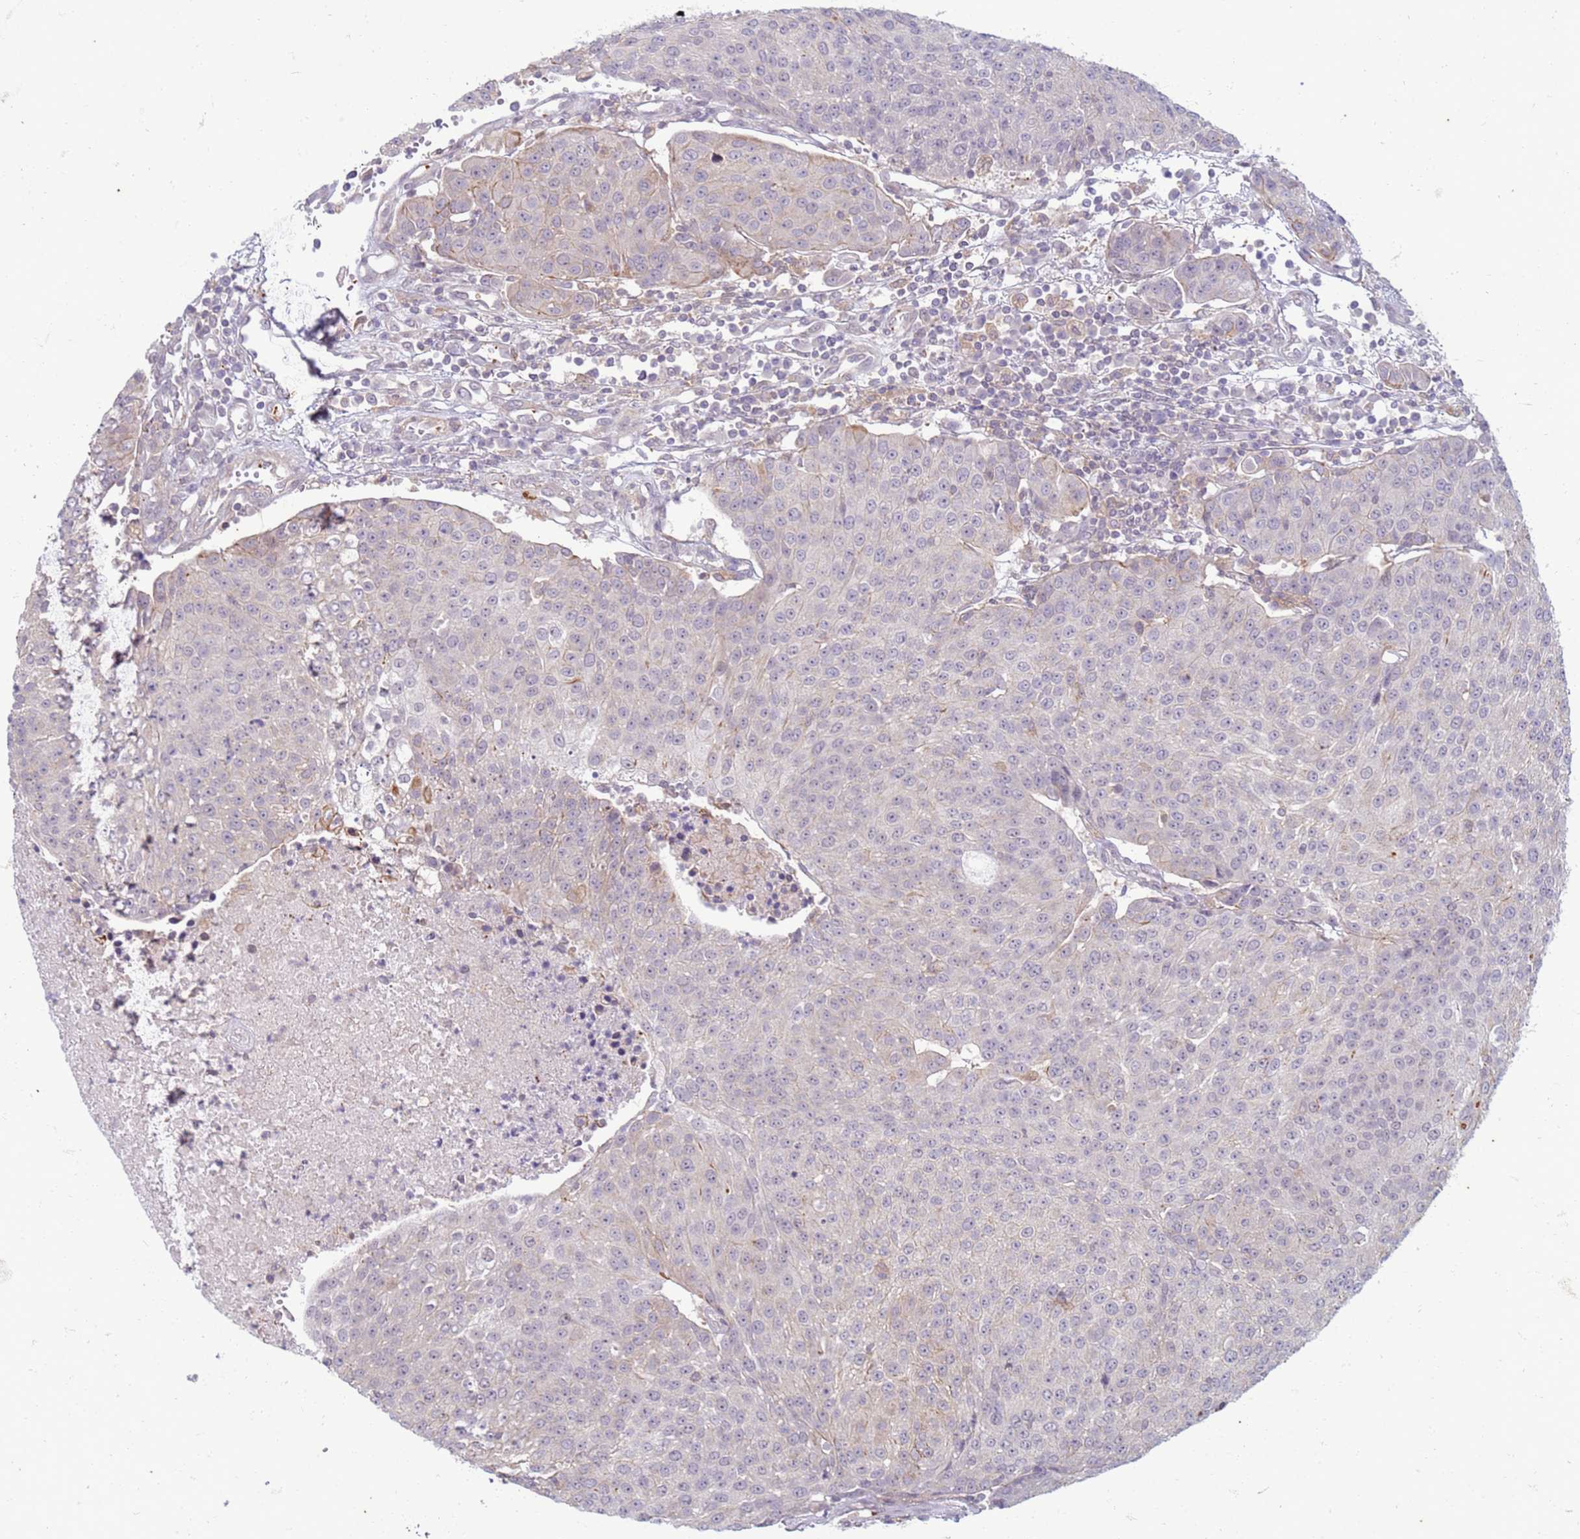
{"staining": {"intensity": "negative", "quantity": "none", "location": "none"}, "tissue": "urothelial cancer", "cell_type": "Tumor cells", "image_type": "cancer", "snomed": [{"axis": "morphology", "description": "Urothelial carcinoma, High grade"}, {"axis": "topography", "description": "Urinary bladder"}], "caption": "Protein analysis of urothelial carcinoma (high-grade) demonstrates no significant expression in tumor cells.", "gene": "SLC15A3", "patient": {"sex": "female", "age": 85}}